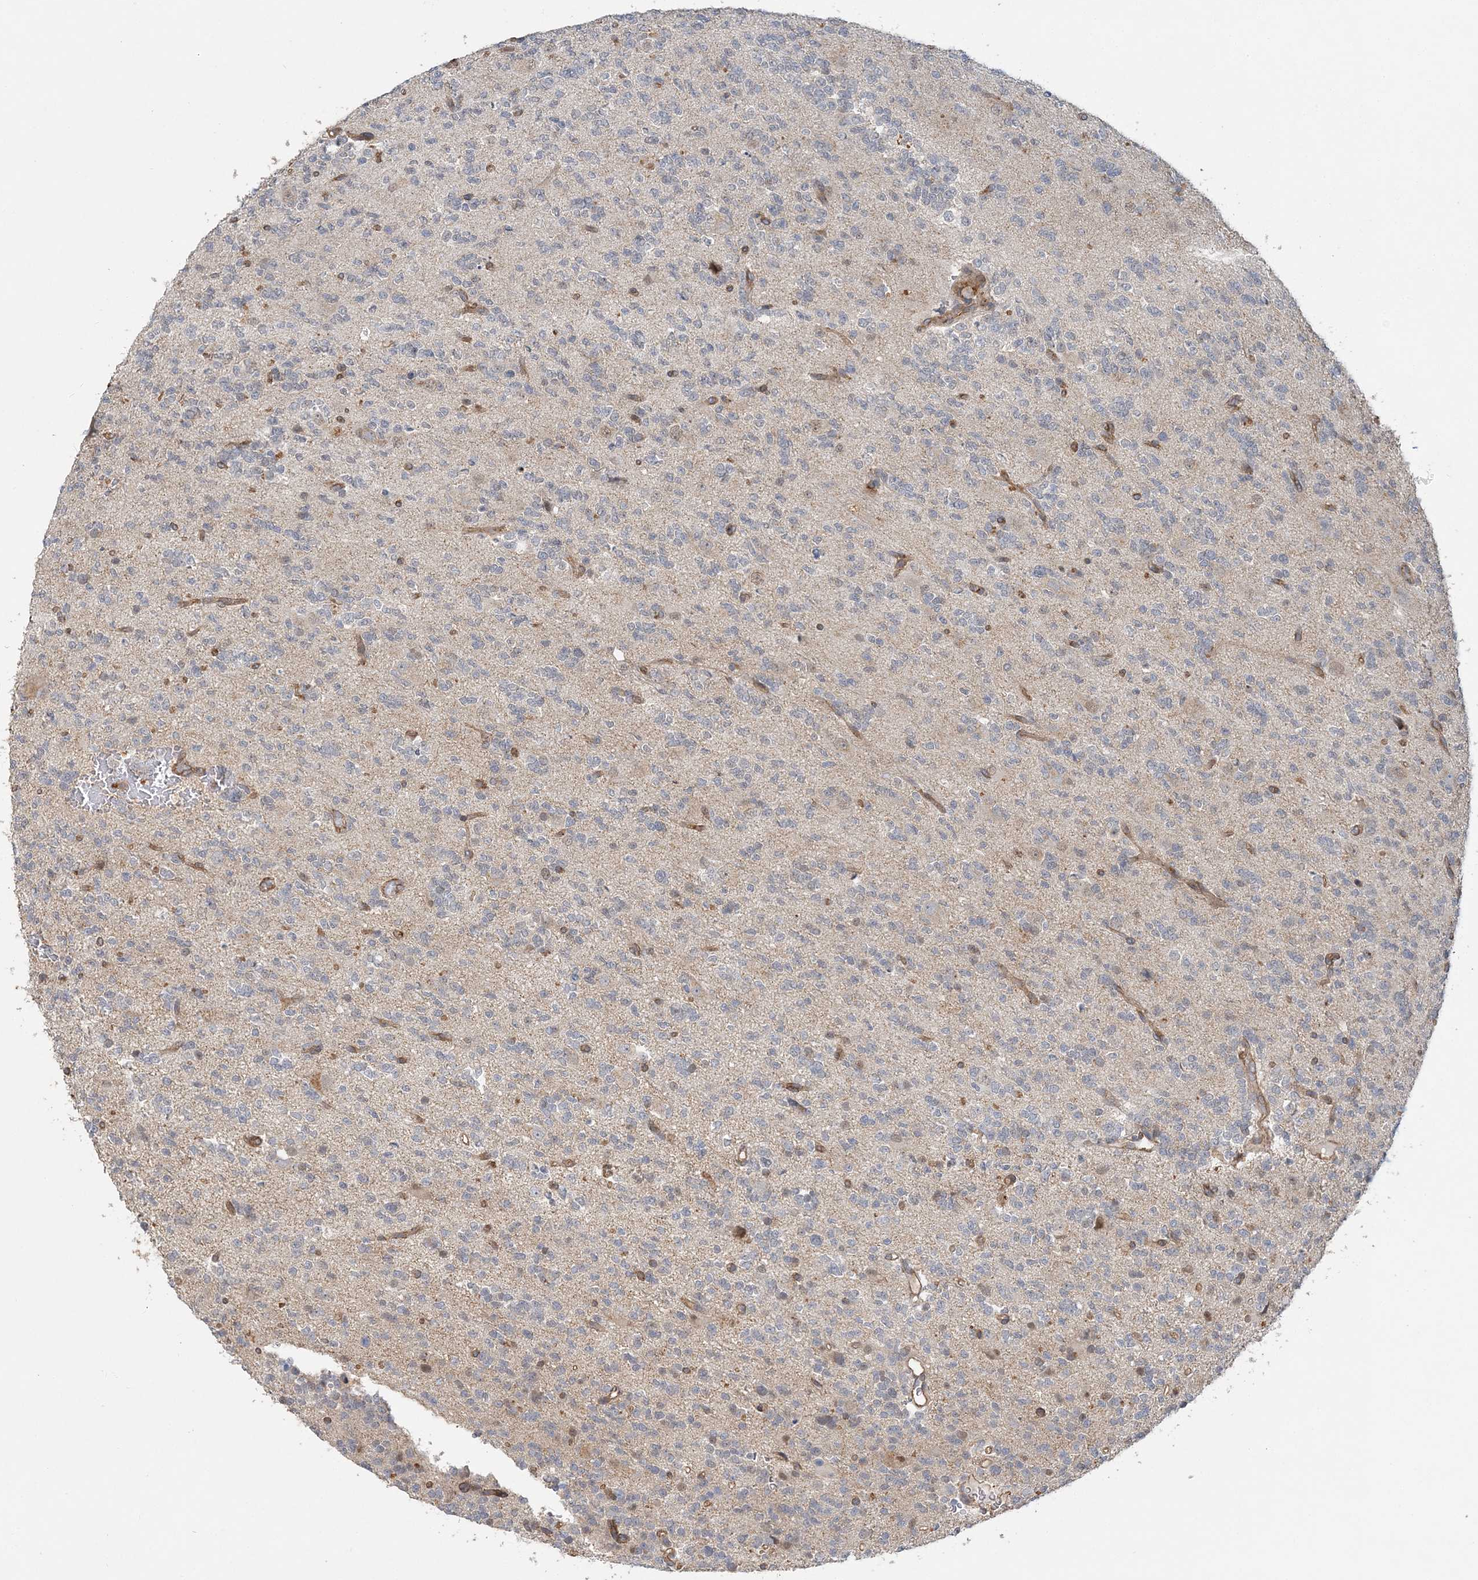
{"staining": {"intensity": "negative", "quantity": "none", "location": "none"}, "tissue": "glioma", "cell_type": "Tumor cells", "image_type": "cancer", "snomed": [{"axis": "morphology", "description": "Glioma, malignant, High grade"}, {"axis": "topography", "description": "Brain"}], "caption": "This is a image of immunohistochemistry (IHC) staining of glioma, which shows no staining in tumor cells.", "gene": "MAT2B", "patient": {"sex": "female", "age": 62}}